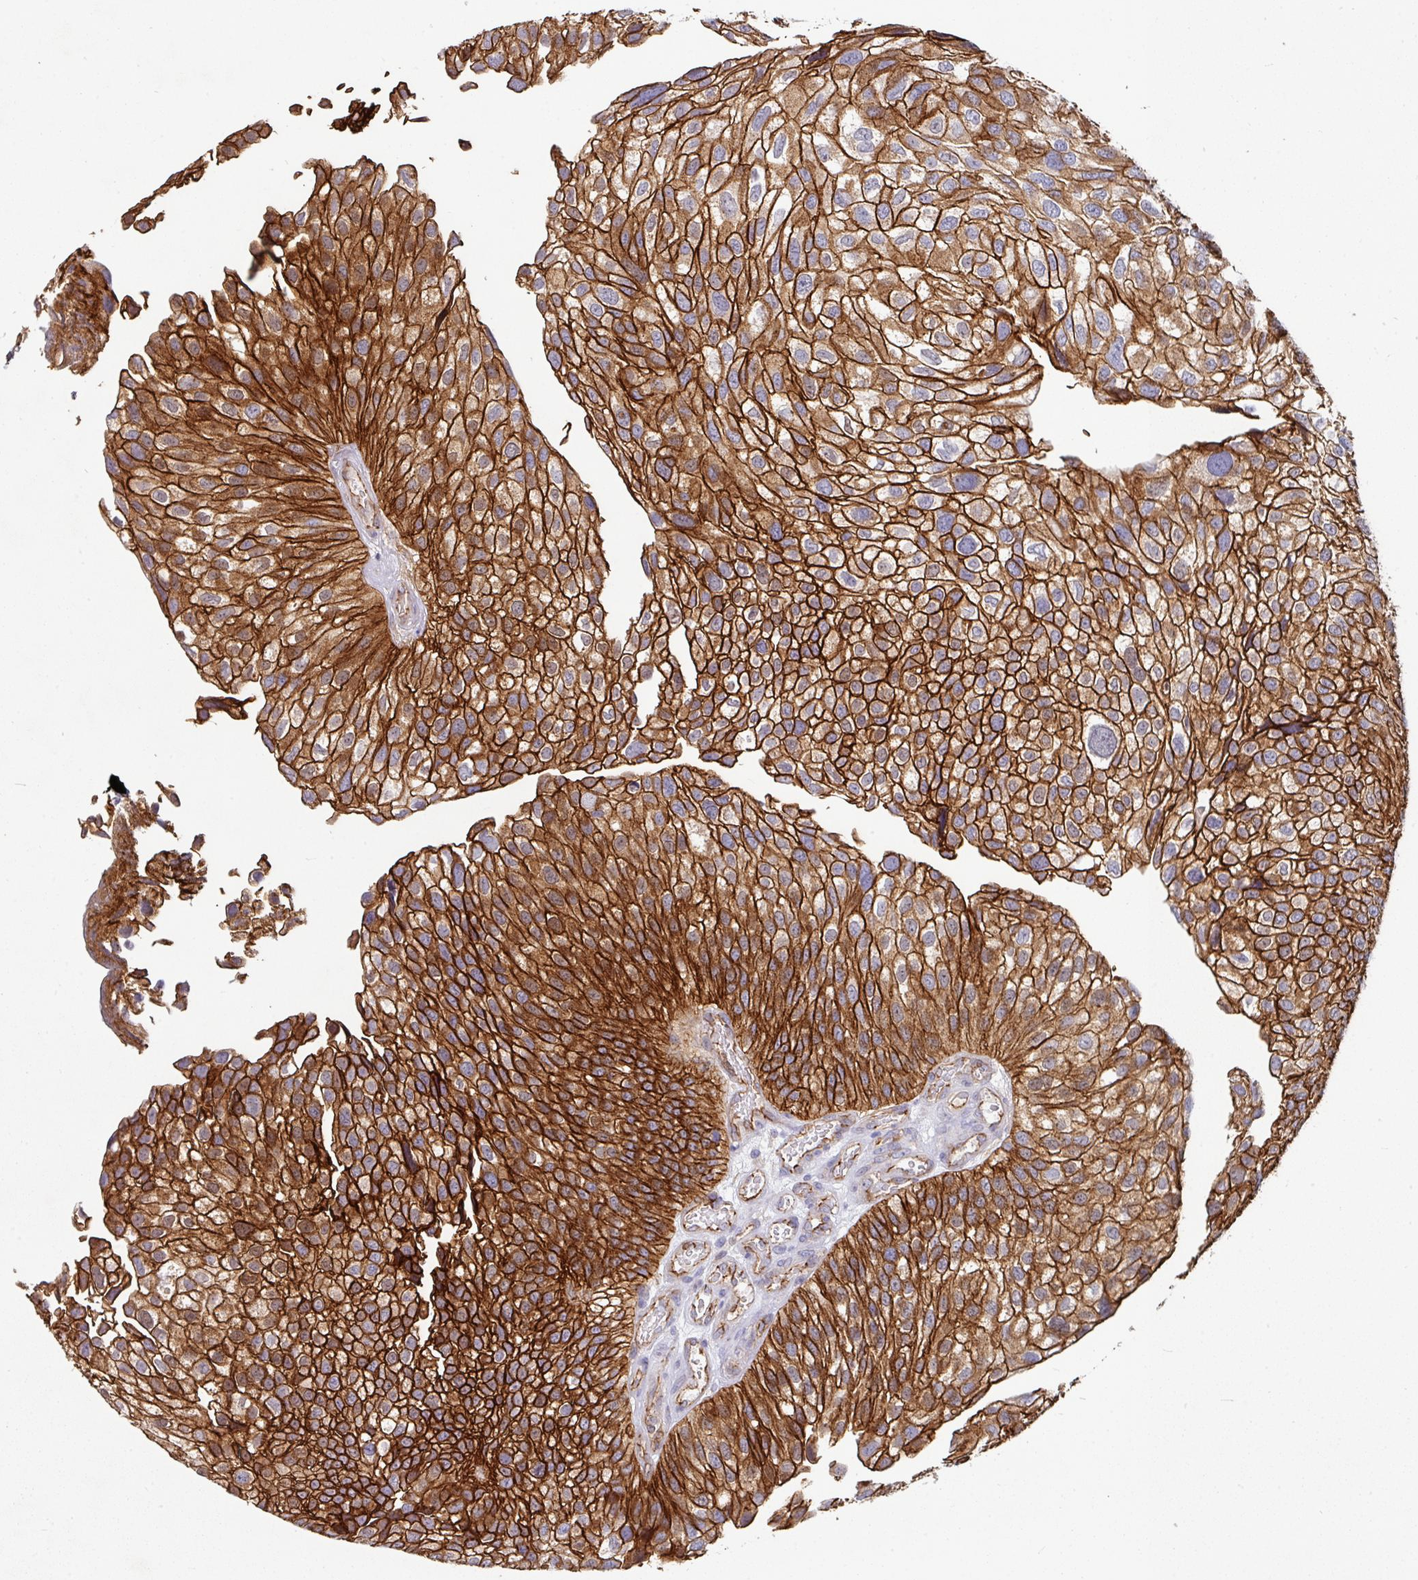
{"staining": {"intensity": "strong", "quantity": ">75%", "location": "cytoplasmic/membranous"}, "tissue": "urothelial cancer", "cell_type": "Tumor cells", "image_type": "cancer", "snomed": [{"axis": "morphology", "description": "Urothelial carcinoma, NOS"}, {"axis": "topography", "description": "Urinary bladder"}], "caption": "Immunohistochemistry (IHC) micrograph of urothelial cancer stained for a protein (brown), which displays high levels of strong cytoplasmic/membranous staining in about >75% of tumor cells.", "gene": "JUP", "patient": {"sex": "male", "age": 87}}